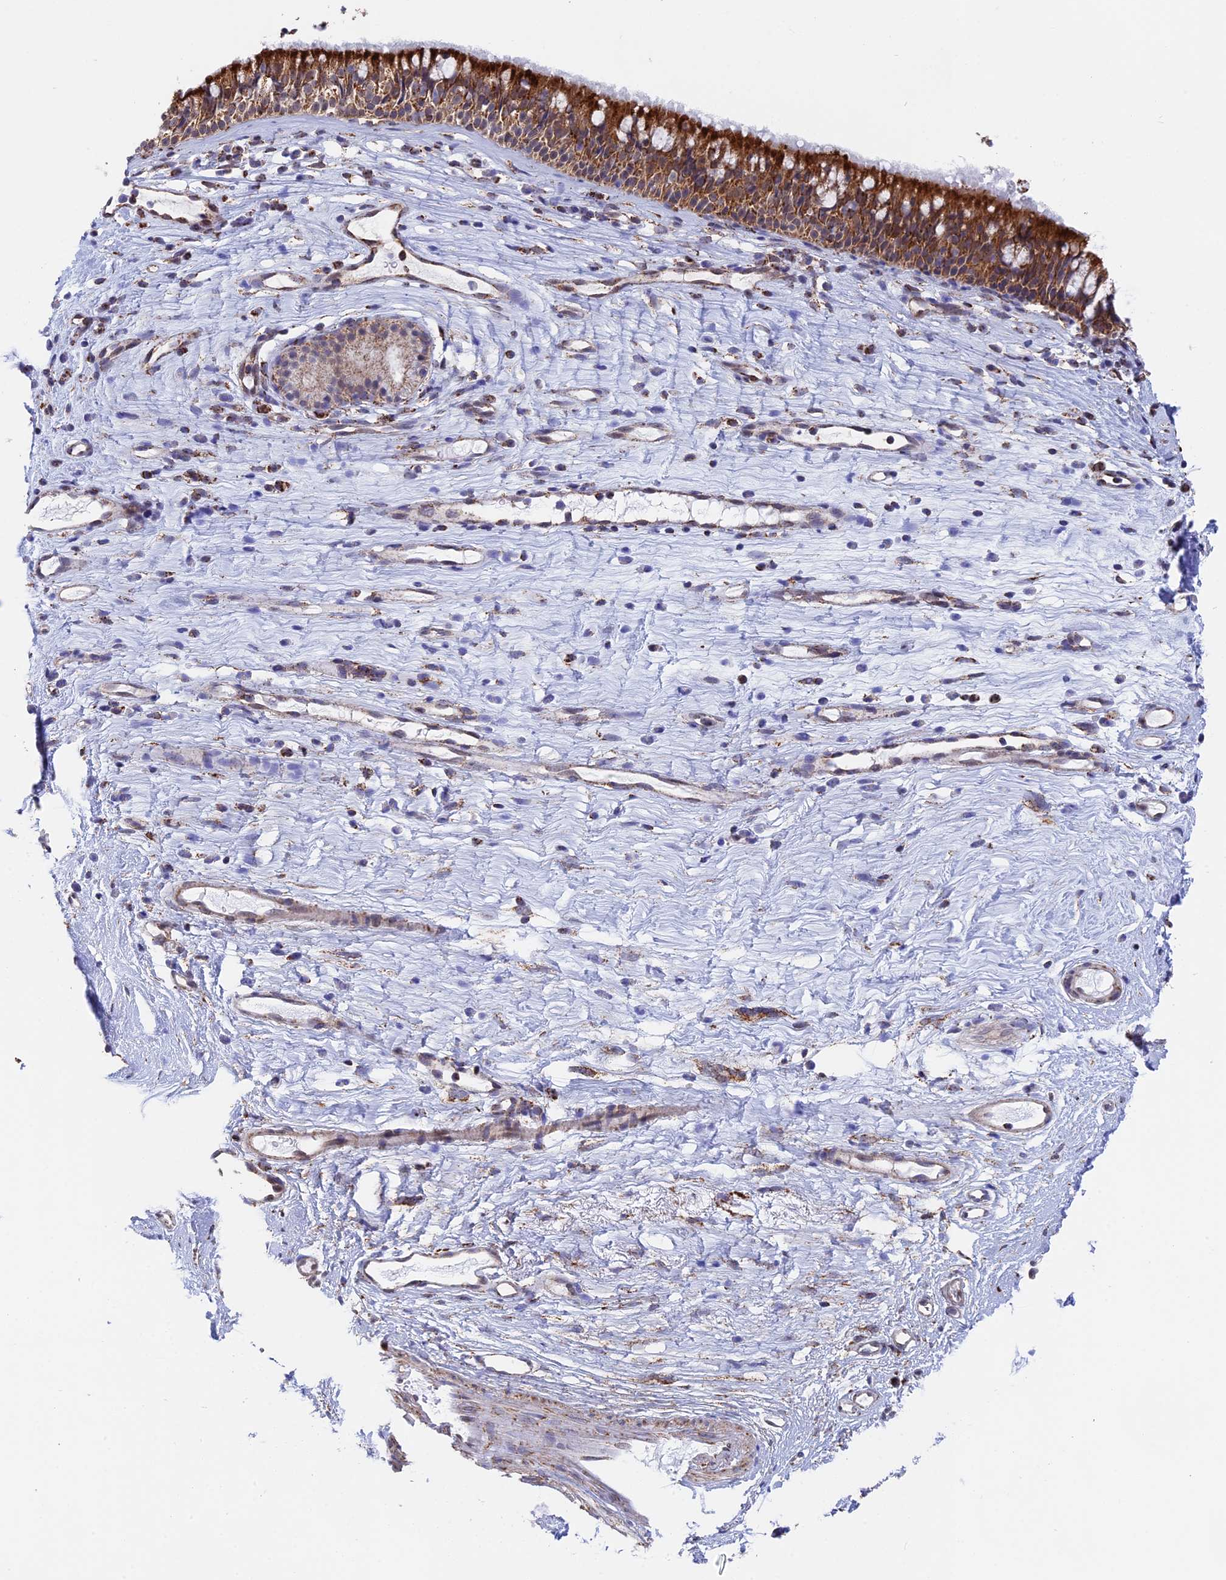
{"staining": {"intensity": "strong", "quantity": ">75%", "location": "cytoplasmic/membranous"}, "tissue": "nasopharynx", "cell_type": "Respiratory epithelial cells", "image_type": "normal", "snomed": [{"axis": "morphology", "description": "Normal tissue, NOS"}, {"axis": "morphology", "description": "Inflammation, NOS"}, {"axis": "morphology", "description": "Malignant melanoma, Metastatic site"}, {"axis": "topography", "description": "Nasopharynx"}], "caption": "This is an image of immunohistochemistry (IHC) staining of benign nasopharynx, which shows strong positivity in the cytoplasmic/membranous of respiratory epithelial cells.", "gene": "CDC16", "patient": {"sex": "male", "age": 70}}